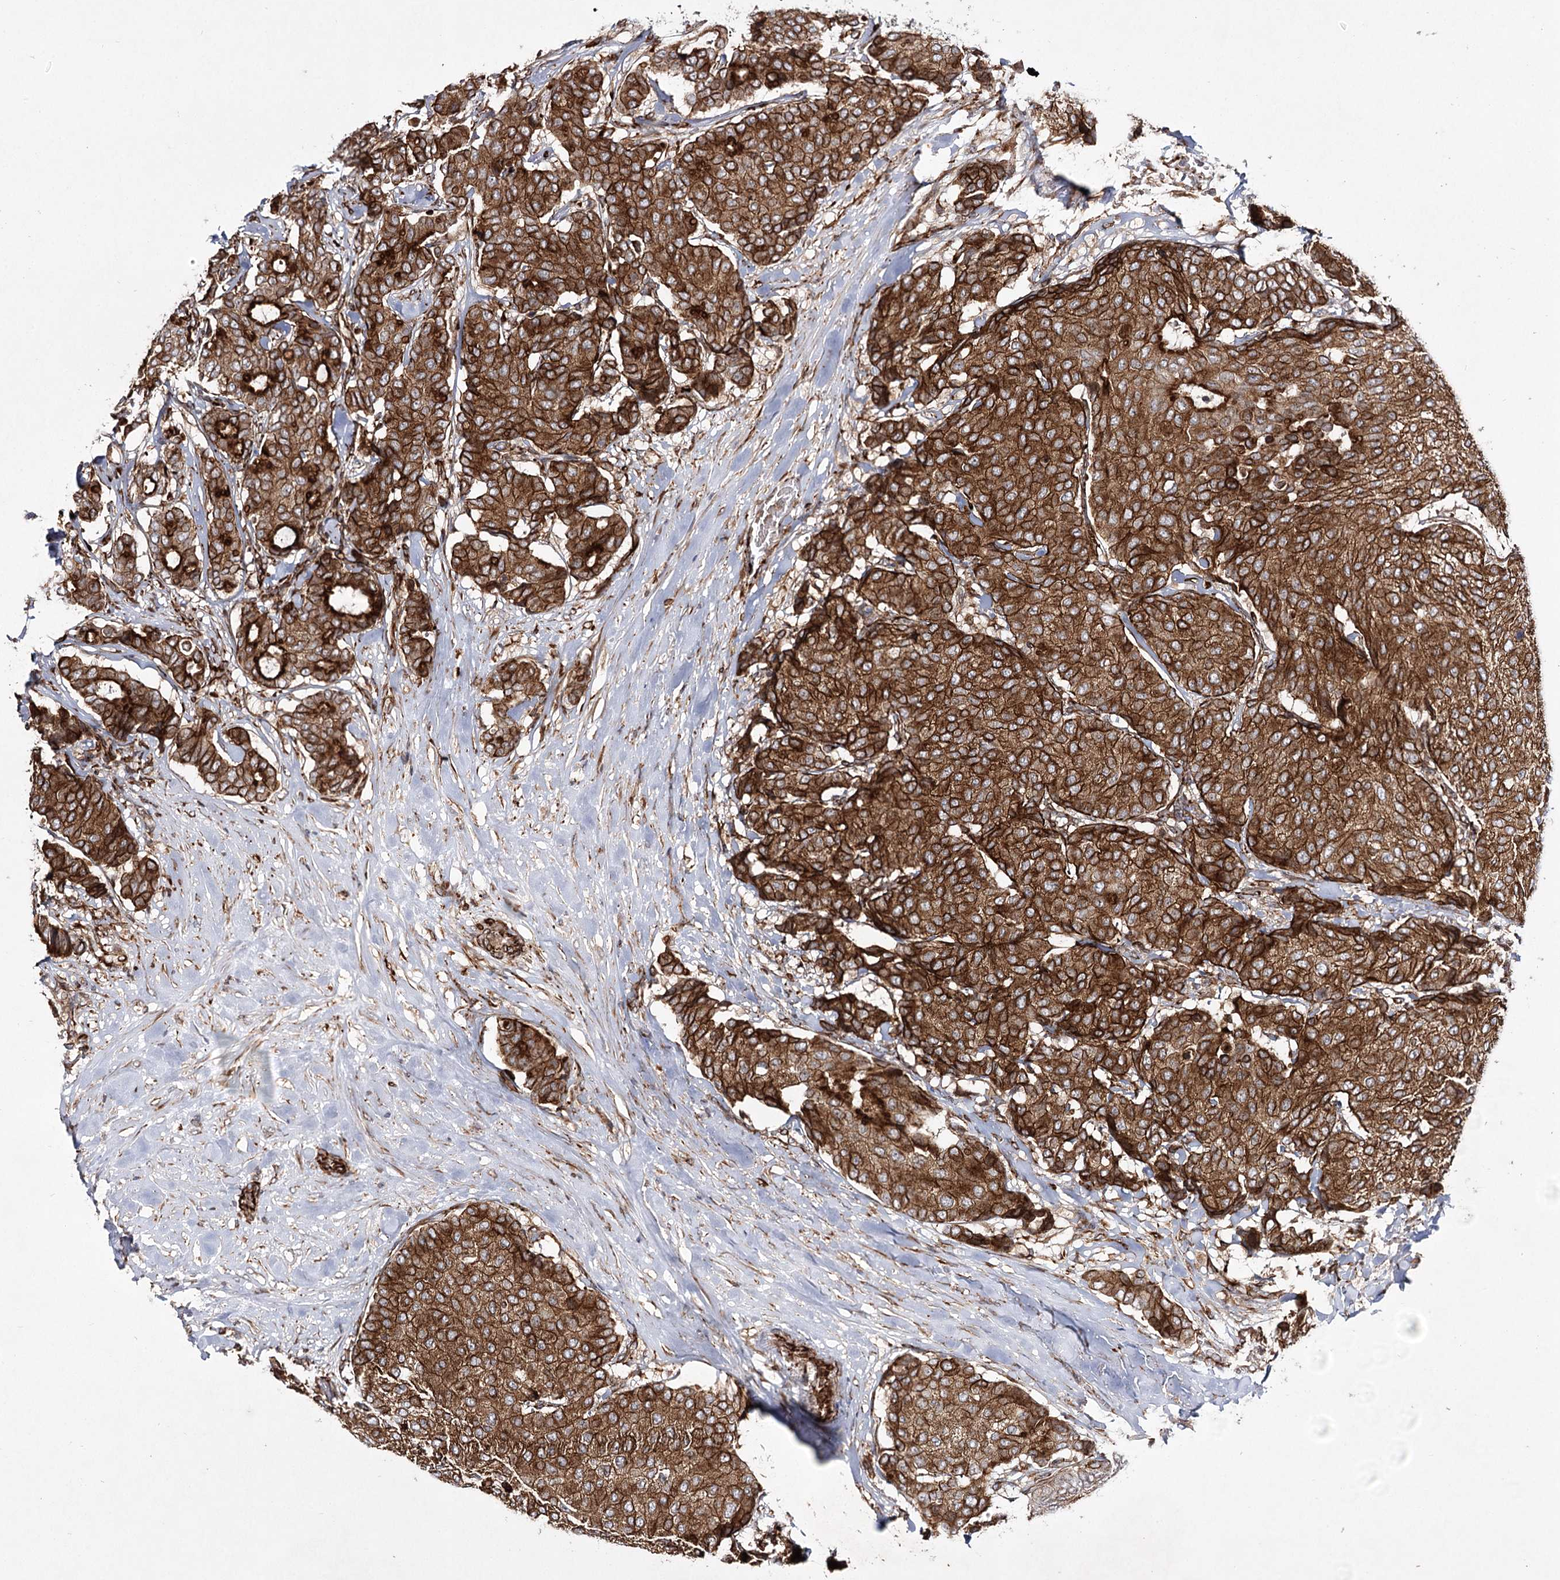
{"staining": {"intensity": "moderate", "quantity": ">75%", "location": "cytoplasmic/membranous"}, "tissue": "breast cancer", "cell_type": "Tumor cells", "image_type": "cancer", "snomed": [{"axis": "morphology", "description": "Duct carcinoma"}, {"axis": "topography", "description": "Breast"}], "caption": "Breast invasive ductal carcinoma stained with a protein marker reveals moderate staining in tumor cells.", "gene": "DPEP2", "patient": {"sex": "female", "age": 75}}